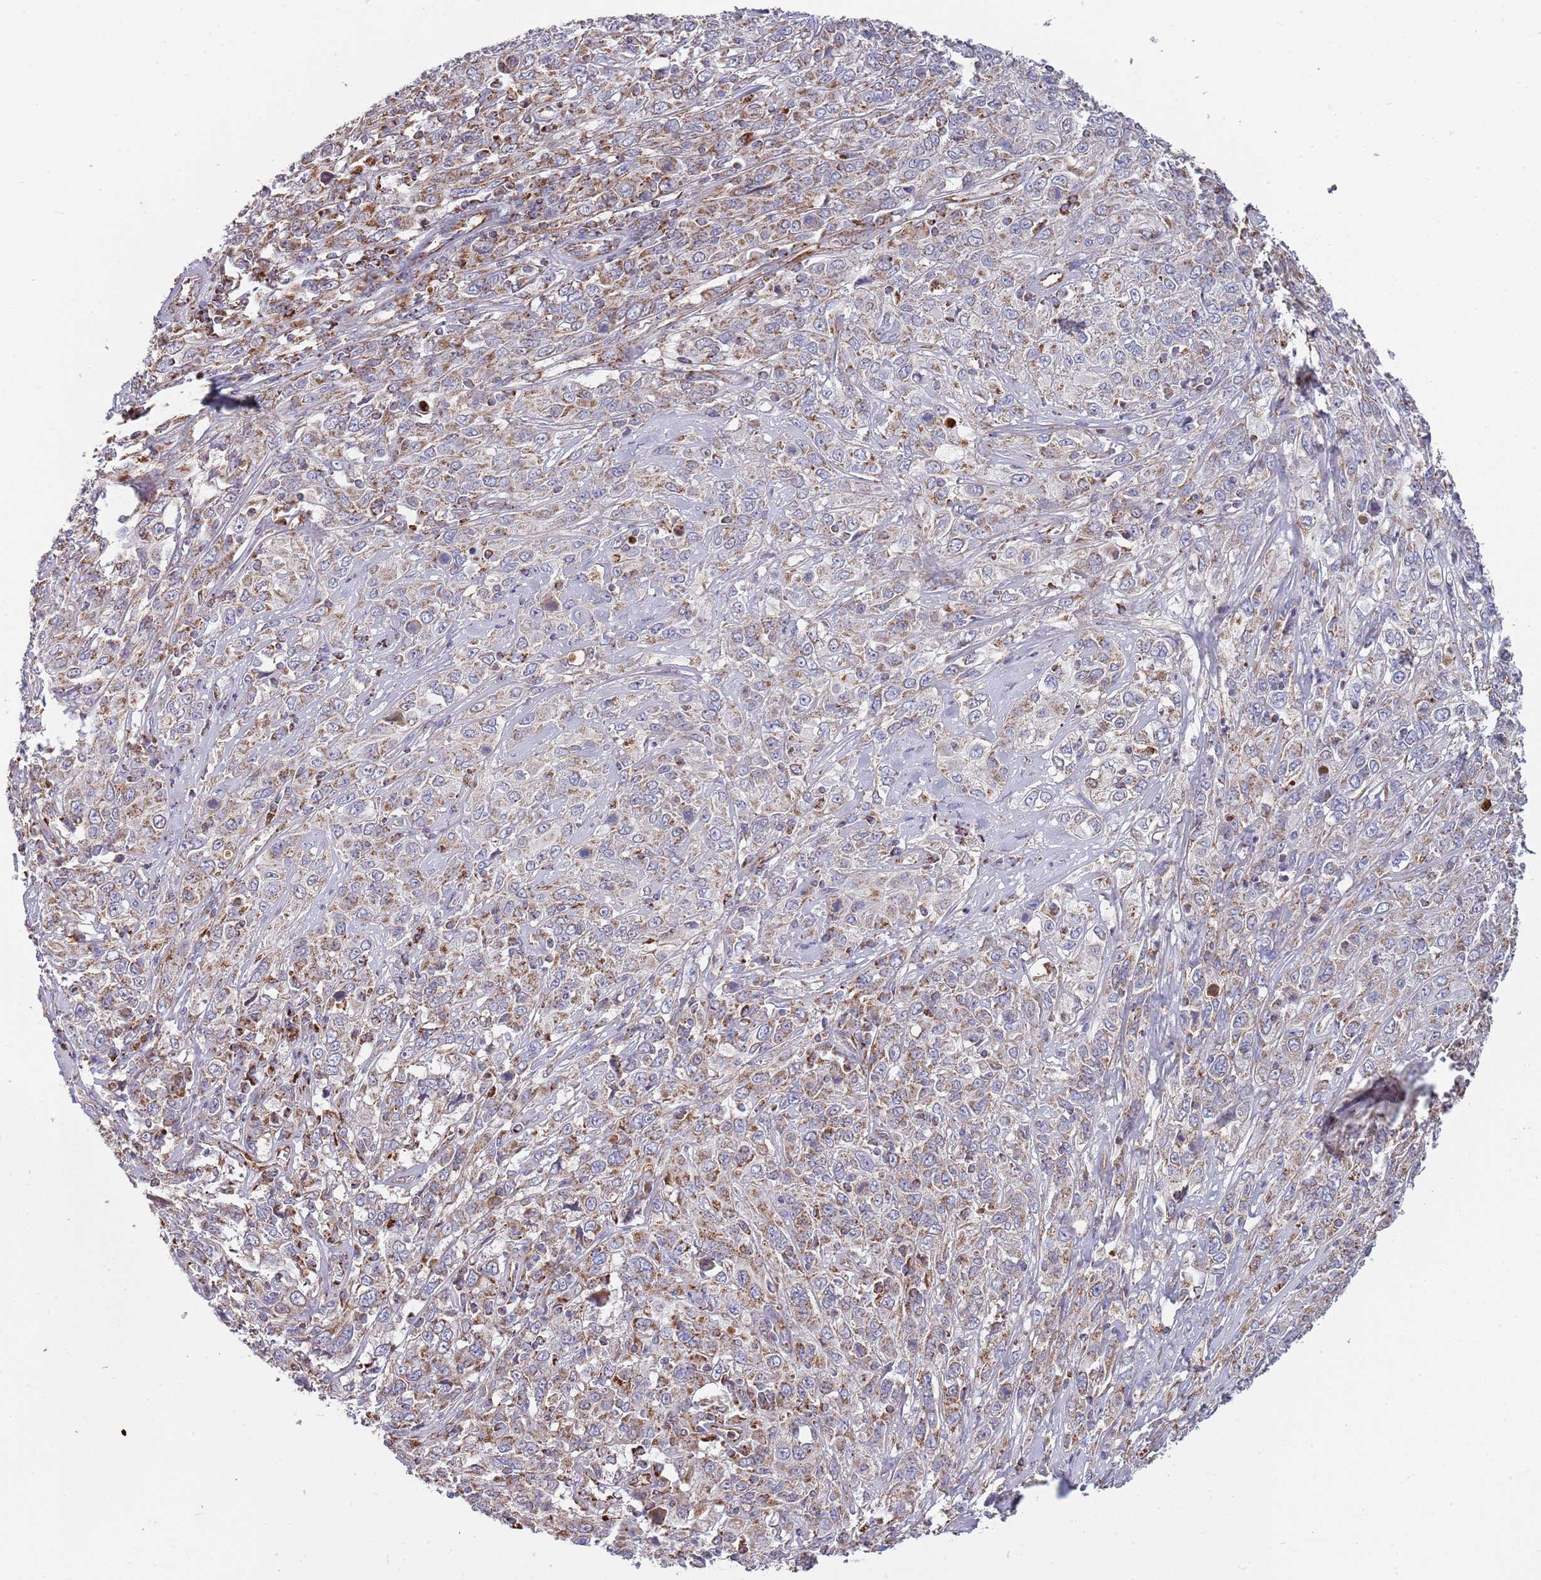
{"staining": {"intensity": "moderate", "quantity": ">75%", "location": "cytoplasmic/membranous"}, "tissue": "cervical cancer", "cell_type": "Tumor cells", "image_type": "cancer", "snomed": [{"axis": "morphology", "description": "Squamous cell carcinoma, NOS"}, {"axis": "topography", "description": "Cervix"}], "caption": "Immunohistochemical staining of cervical cancer demonstrates medium levels of moderate cytoplasmic/membranous positivity in about >75% of tumor cells. Nuclei are stained in blue.", "gene": "VPS16", "patient": {"sex": "female", "age": 46}}